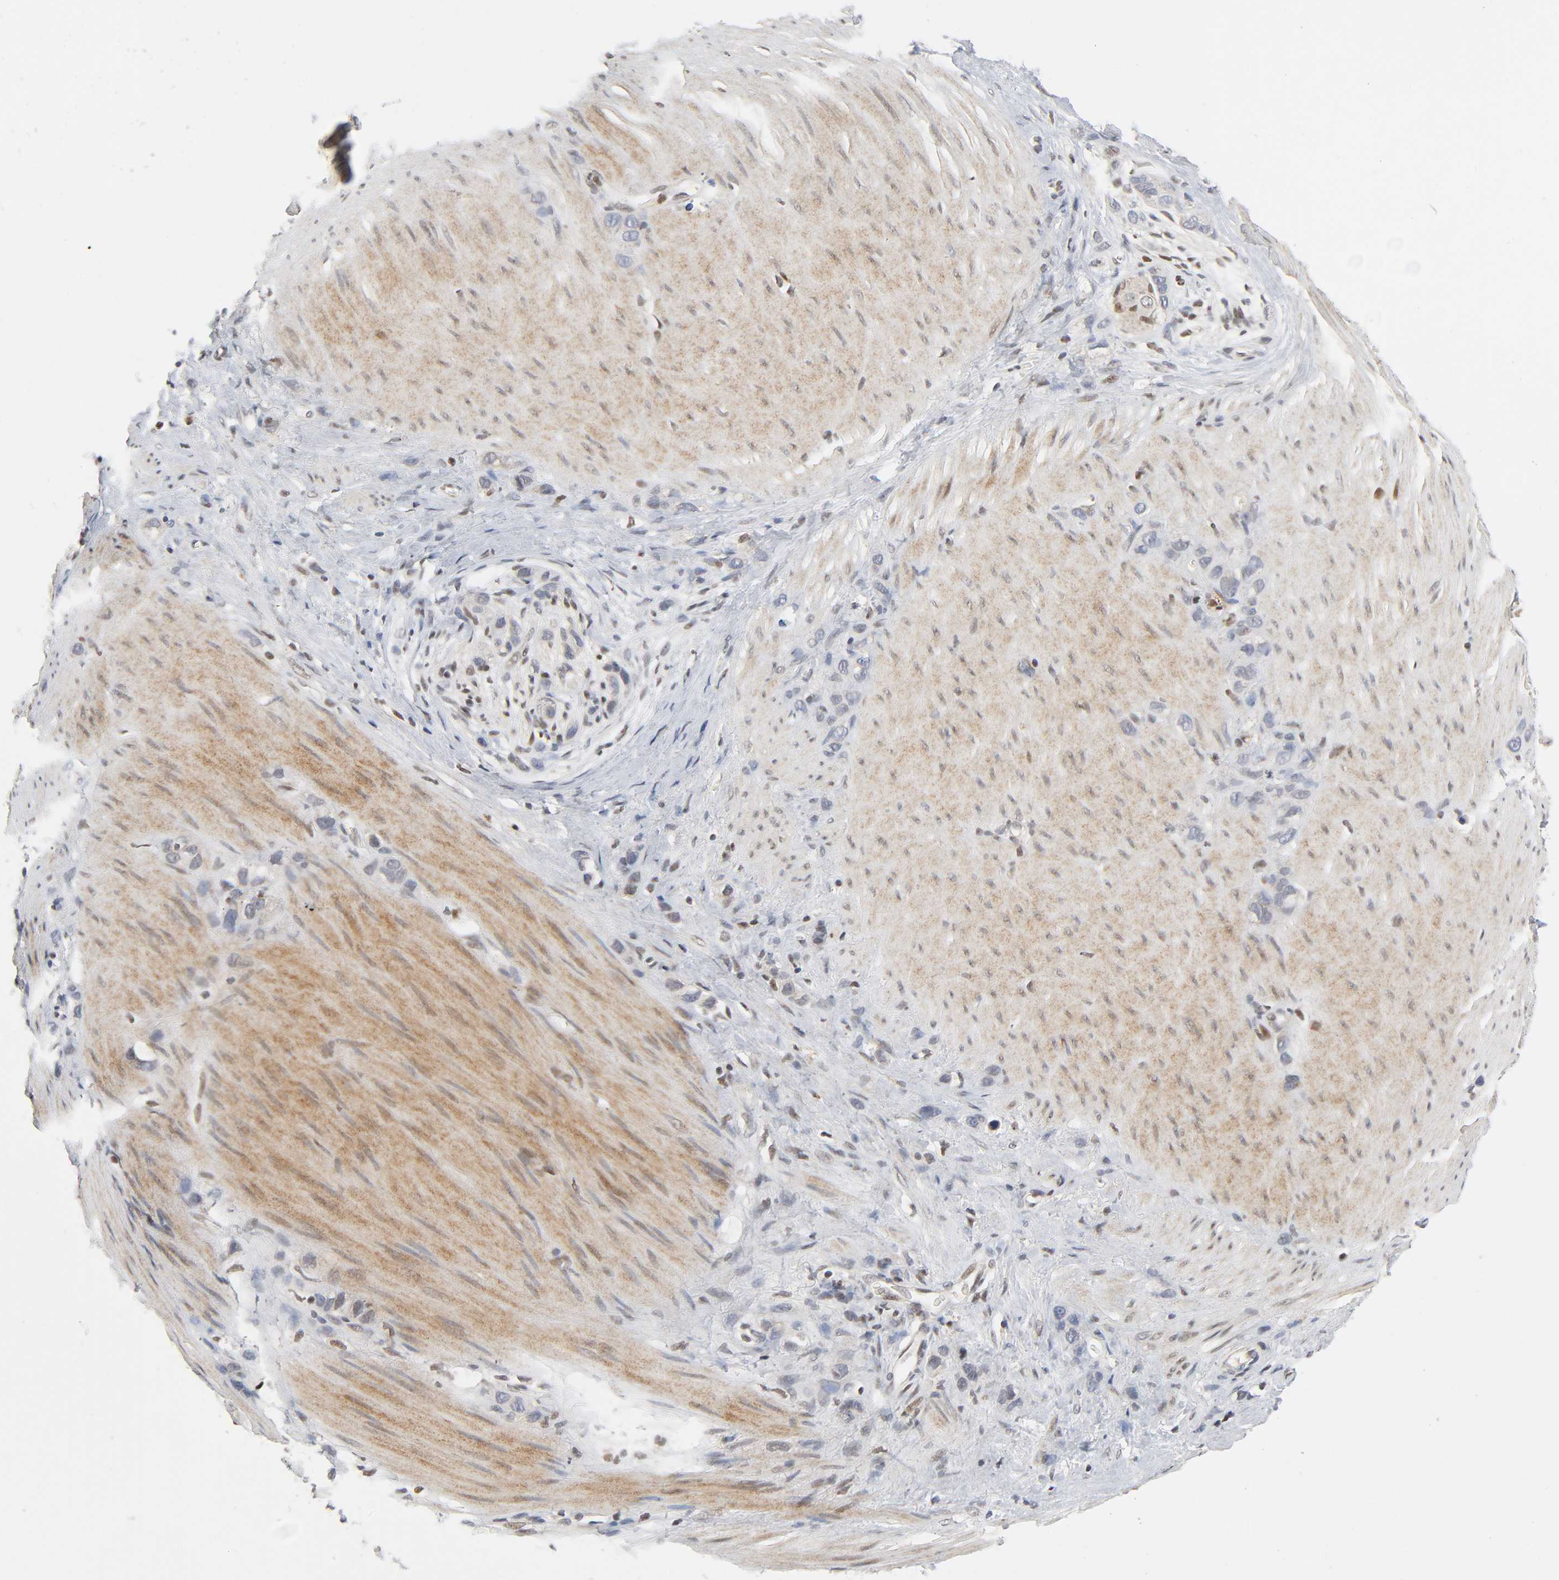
{"staining": {"intensity": "negative", "quantity": "none", "location": "none"}, "tissue": "stomach cancer", "cell_type": "Tumor cells", "image_type": "cancer", "snomed": [{"axis": "morphology", "description": "Normal tissue, NOS"}, {"axis": "morphology", "description": "Adenocarcinoma, NOS"}, {"axis": "morphology", "description": "Adenocarcinoma, High grade"}, {"axis": "topography", "description": "Stomach, upper"}, {"axis": "topography", "description": "Stomach"}], "caption": "IHC photomicrograph of neoplastic tissue: high-grade adenocarcinoma (stomach) stained with DAB (3,3'-diaminobenzidine) demonstrates no significant protein positivity in tumor cells. (Immunohistochemistry, brightfield microscopy, high magnification).", "gene": "KAT2B", "patient": {"sex": "female", "age": 65}}